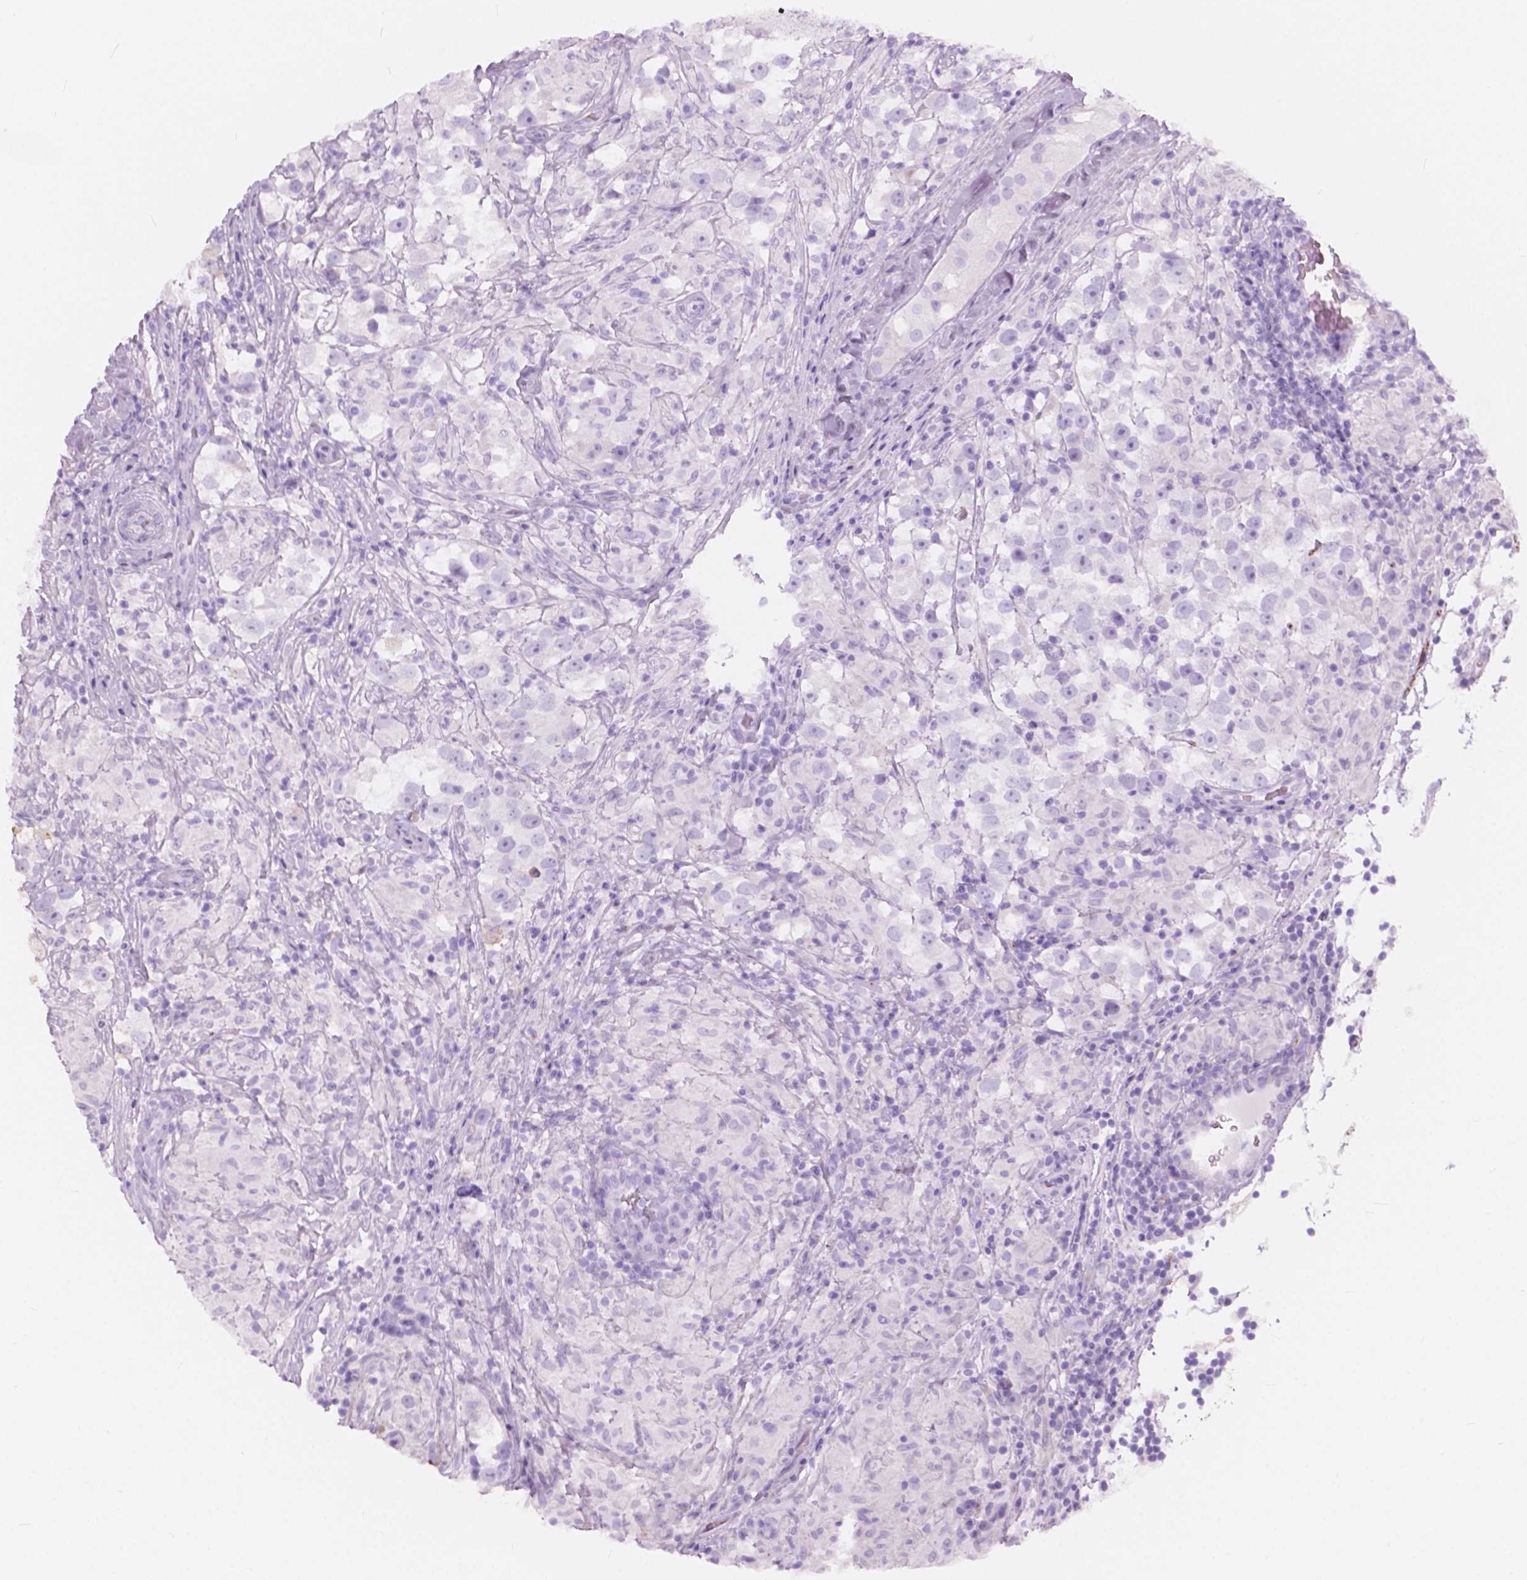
{"staining": {"intensity": "negative", "quantity": "none", "location": "none"}, "tissue": "testis cancer", "cell_type": "Tumor cells", "image_type": "cancer", "snomed": [{"axis": "morphology", "description": "Seminoma, NOS"}, {"axis": "topography", "description": "Testis"}], "caption": "This is an immunohistochemistry histopathology image of human testis seminoma. There is no expression in tumor cells.", "gene": "FXYD2", "patient": {"sex": "male", "age": 46}}